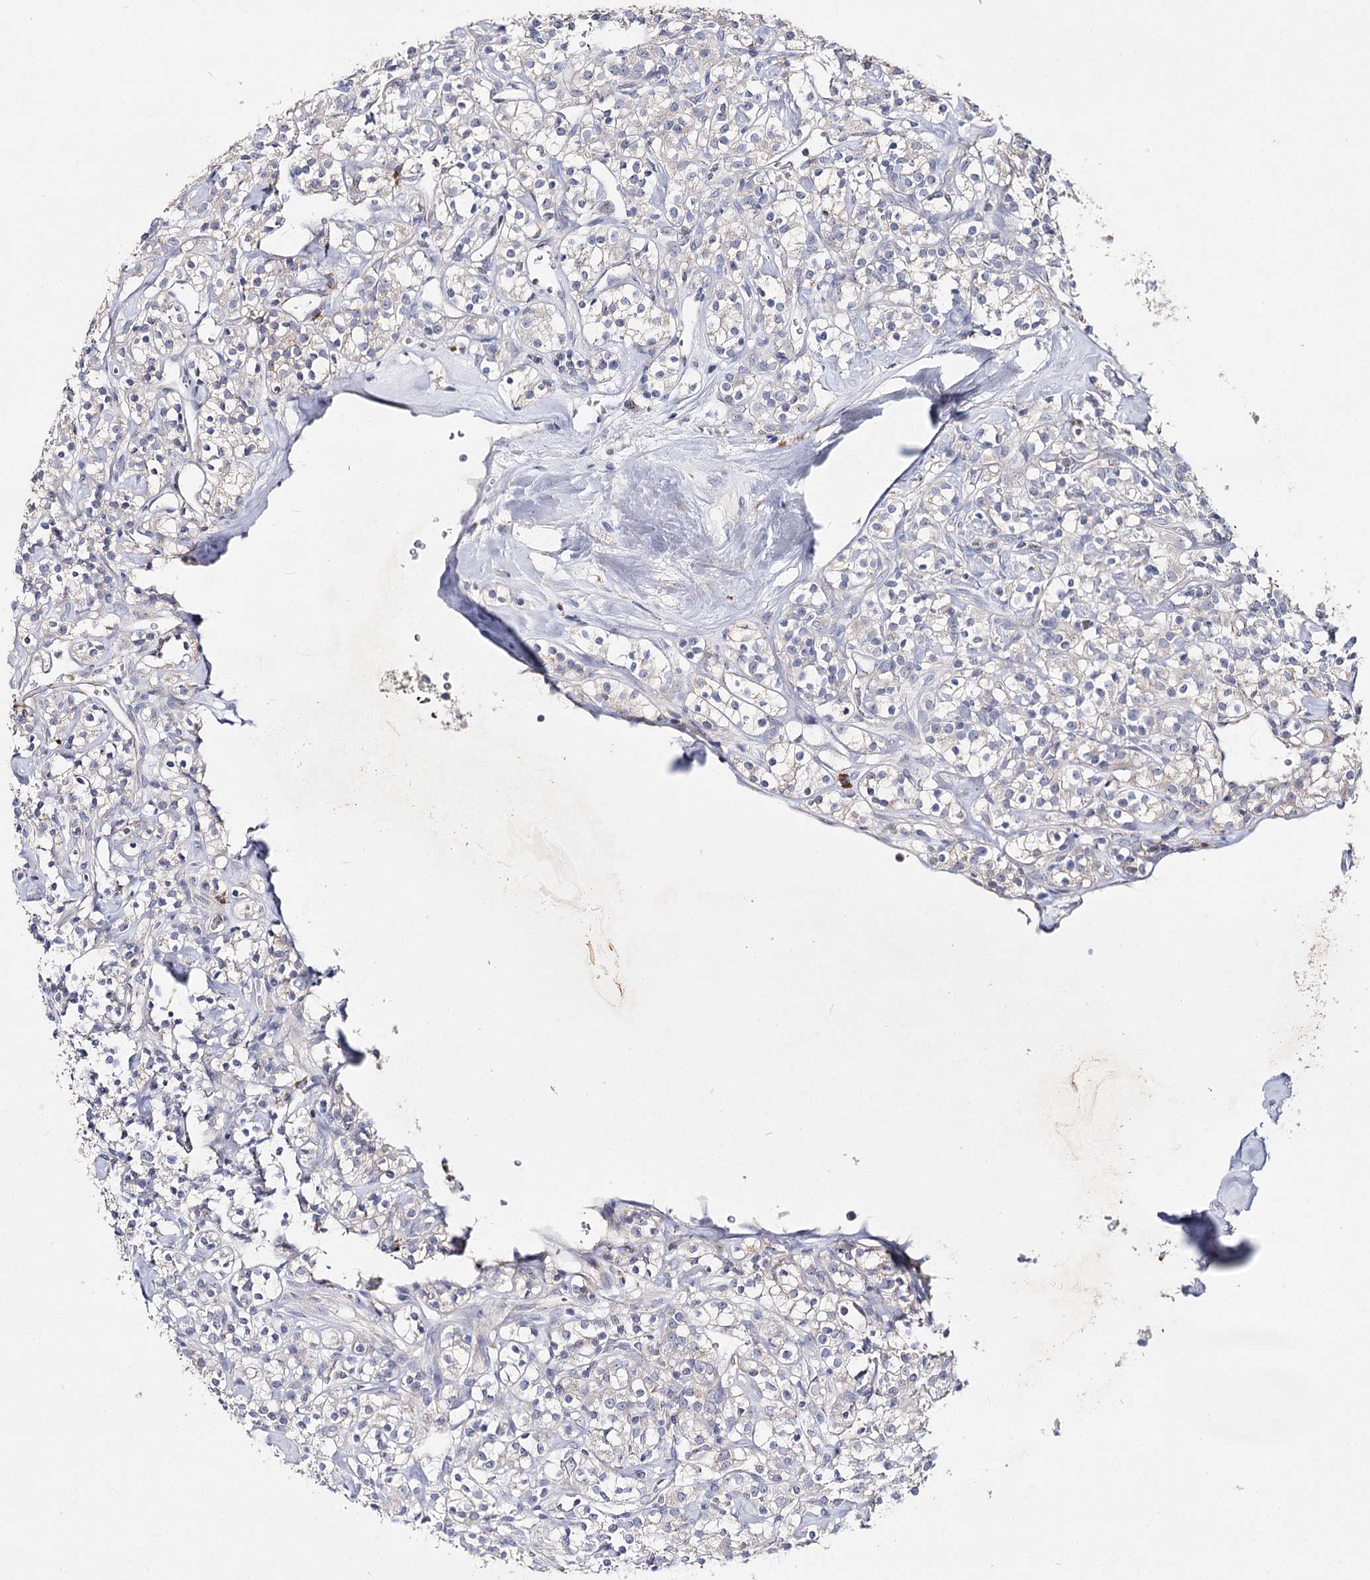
{"staining": {"intensity": "negative", "quantity": "none", "location": "none"}, "tissue": "renal cancer", "cell_type": "Tumor cells", "image_type": "cancer", "snomed": [{"axis": "morphology", "description": "Adenocarcinoma, NOS"}, {"axis": "topography", "description": "Kidney"}], "caption": "An IHC histopathology image of renal cancer (adenocarcinoma) is shown. There is no staining in tumor cells of renal cancer (adenocarcinoma).", "gene": "IL1RAP", "patient": {"sex": "male", "age": 77}}